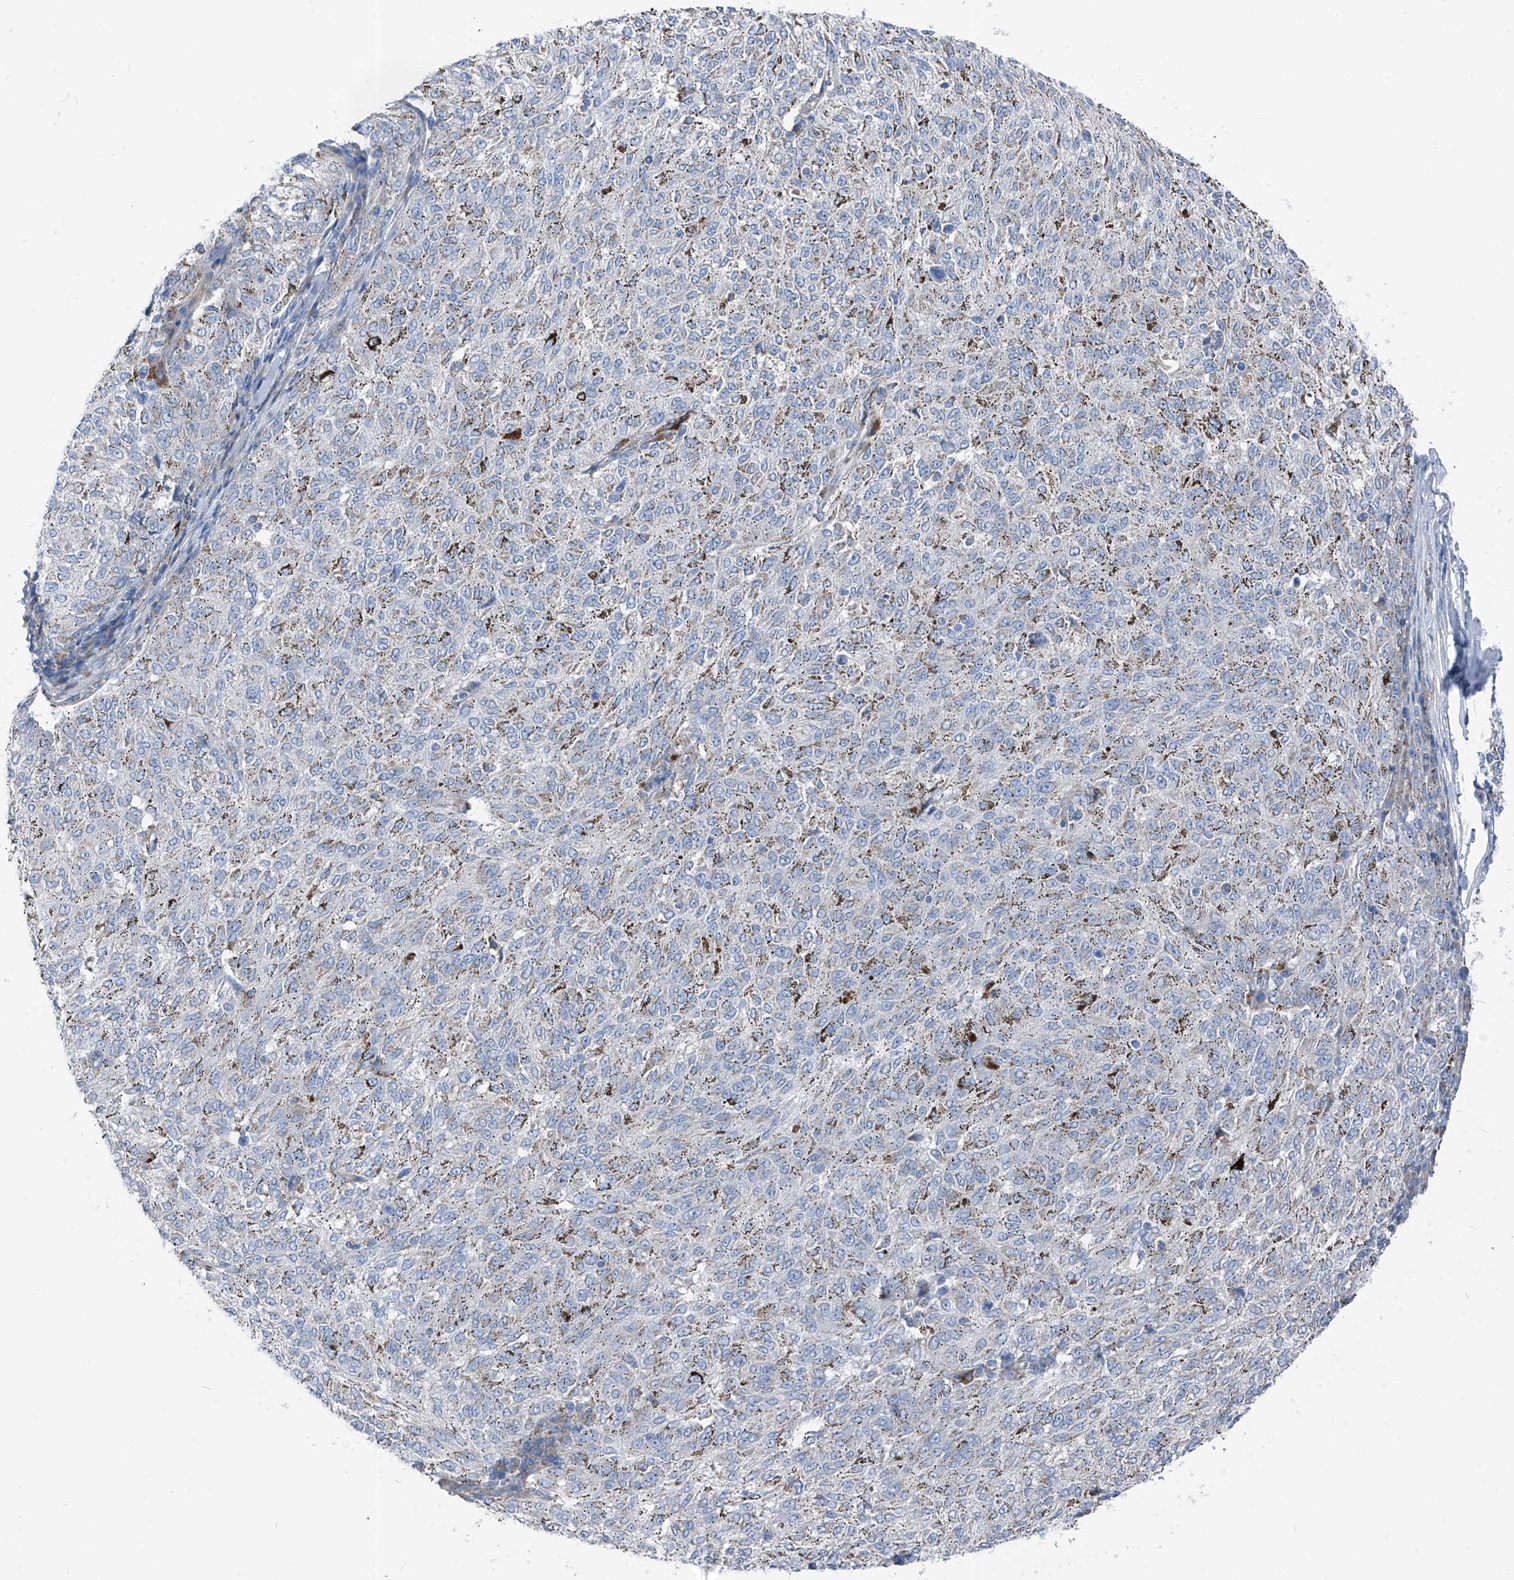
{"staining": {"intensity": "negative", "quantity": "none", "location": "none"}, "tissue": "melanoma", "cell_type": "Tumor cells", "image_type": "cancer", "snomed": [{"axis": "morphology", "description": "Malignant melanoma, NOS"}, {"axis": "topography", "description": "Skin"}], "caption": "Tumor cells are negative for protein expression in human melanoma.", "gene": "AGPS", "patient": {"sex": "female", "age": 72}}